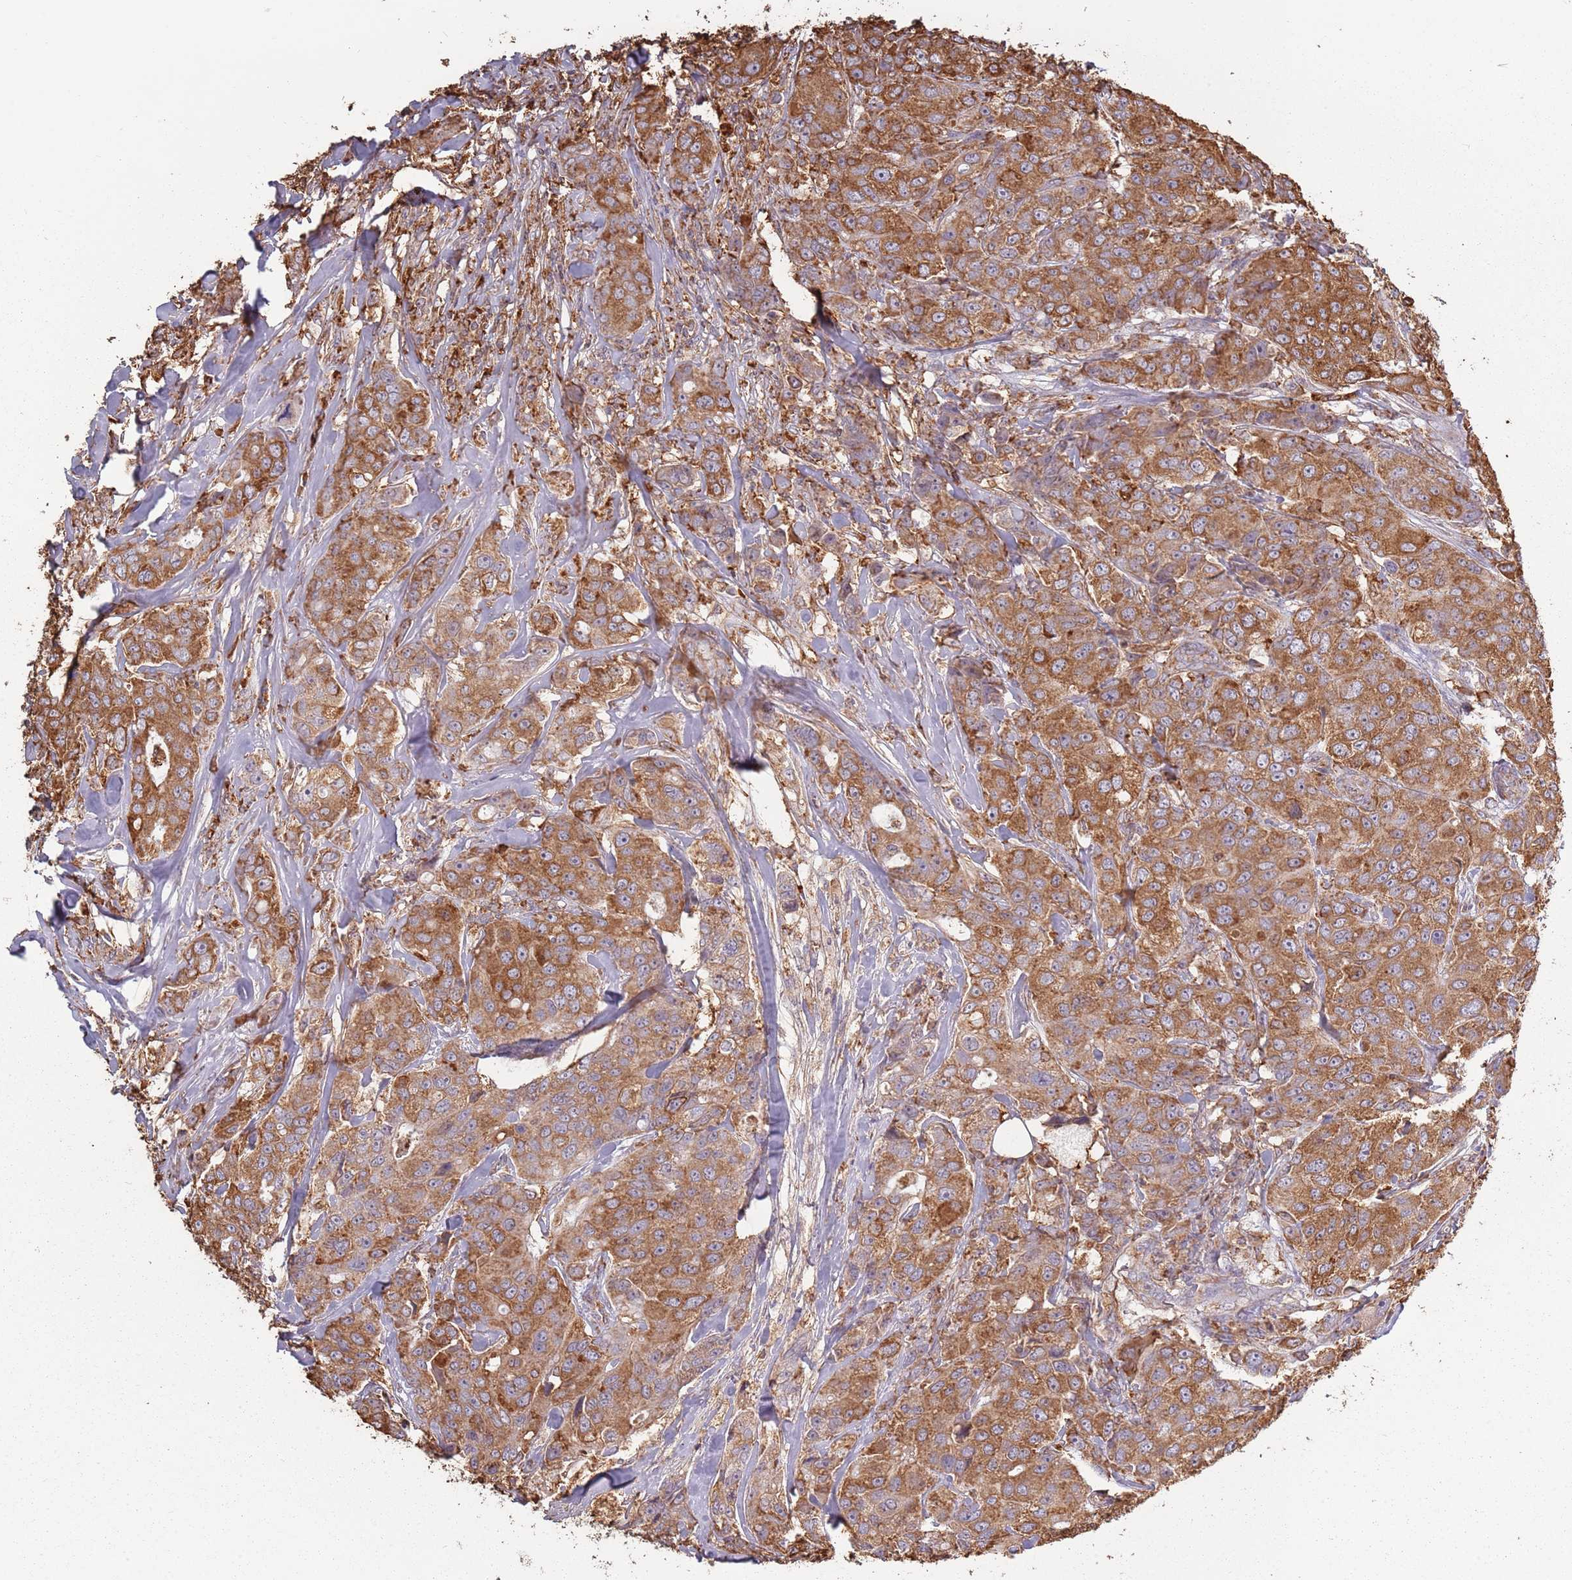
{"staining": {"intensity": "strong", "quantity": ">75%", "location": "cytoplasmic/membranous"}, "tissue": "breast cancer", "cell_type": "Tumor cells", "image_type": "cancer", "snomed": [{"axis": "morphology", "description": "Duct carcinoma"}, {"axis": "topography", "description": "Breast"}], "caption": "High-magnification brightfield microscopy of breast intraductal carcinoma stained with DAB (brown) and counterstained with hematoxylin (blue). tumor cells exhibit strong cytoplasmic/membranous positivity is seen in about>75% of cells. Nuclei are stained in blue.", "gene": "ATOSB", "patient": {"sex": "female", "age": 43}}